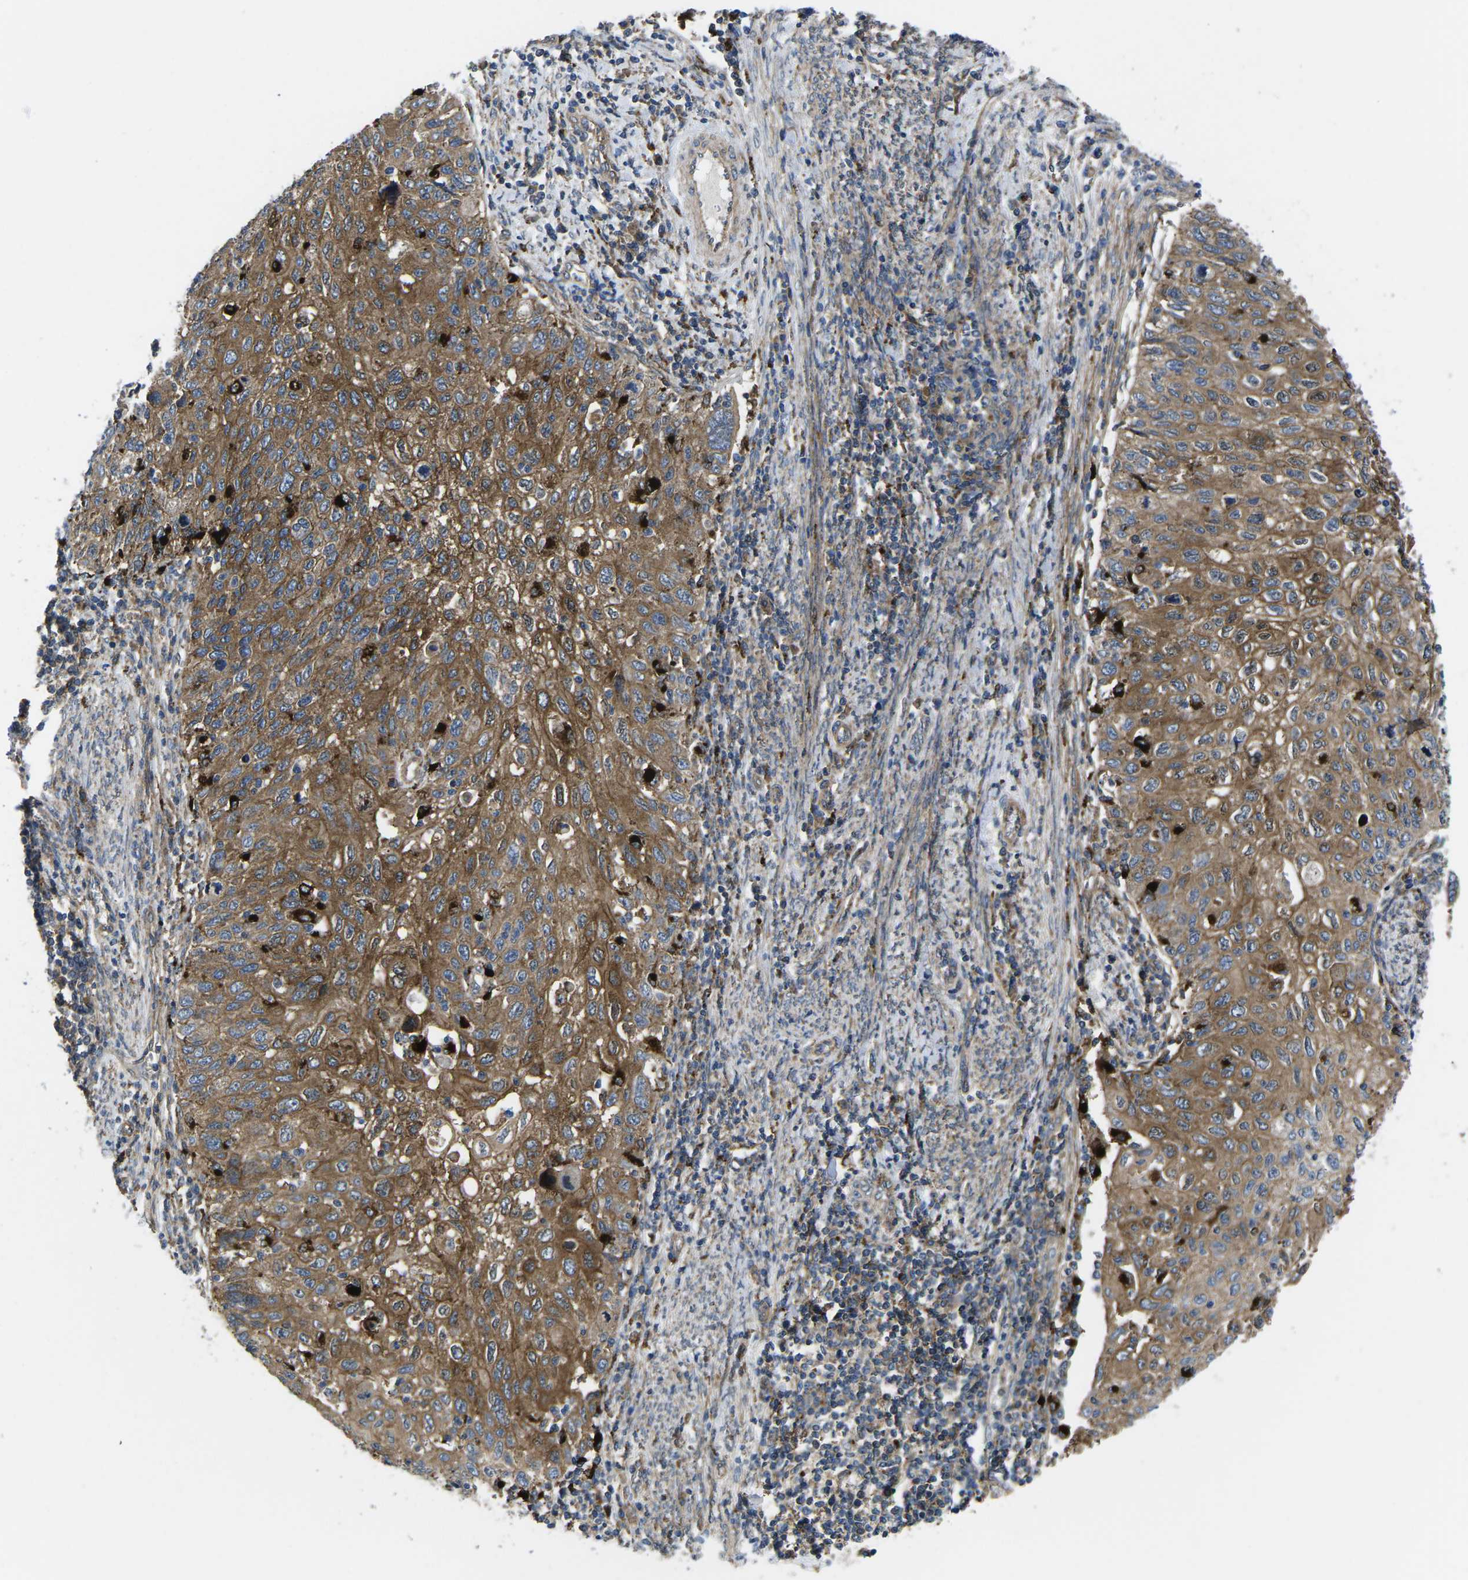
{"staining": {"intensity": "moderate", "quantity": ">75%", "location": "cytoplasmic/membranous"}, "tissue": "cervical cancer", "cell_type": "Tumor cells", "image_type": "cancer", "snomed": [{"axis": "morphology", "description": "Squamous cell carcinoma, NOS"}, {"axis": "topography", "description": "Cervix"}], "caption": "Immunohistochemical staining of squamous cell carcinoma (cervical) reveals moderate cytoplasmic/membranous protein staining in approximately >75% of tumor cells.", "gene": "DLG1", "patient": {"sex": "female", "age": 70}}